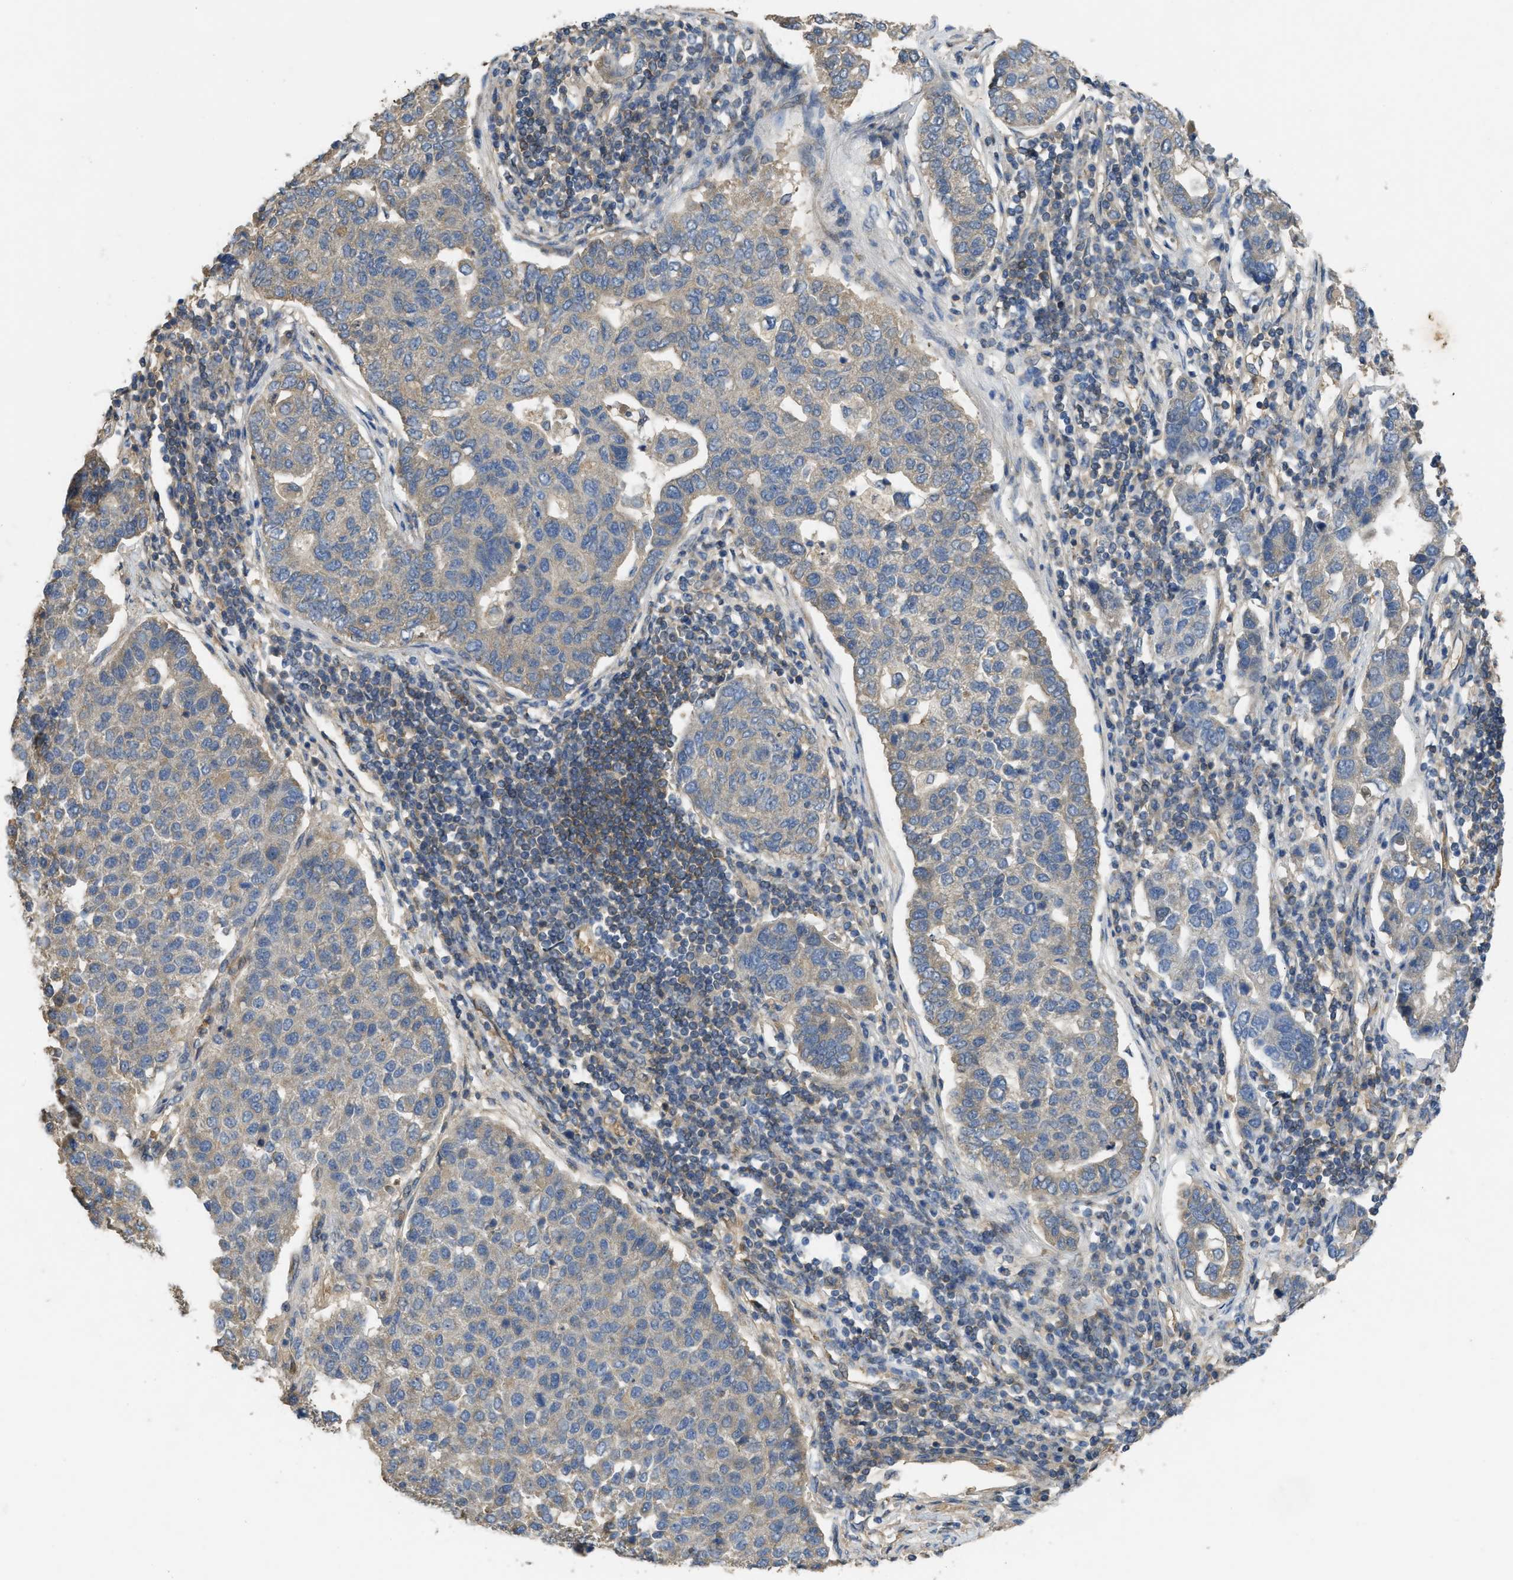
{"staining": {"intensity": "negative", "quantity": "none", "location": "none"}, "tissue": "pancreatic cancer", "cell_type": "Tumor cells", "image_type": "cancer", "snomed": [{"axis": "morphology", "description": "Adenocarcinoma, NOS"}, {"axis": "topography", "description": "Pancreas"}], "caption": "Immunohistochemistry histopathology image of neoplastic tissue: human adenocarcinoma (pancreatic) stained with DAB displays no significant protein expression in tumor cells.", "gene": "PPP3CA", "patient": {"sex": "female", "age": 61}}